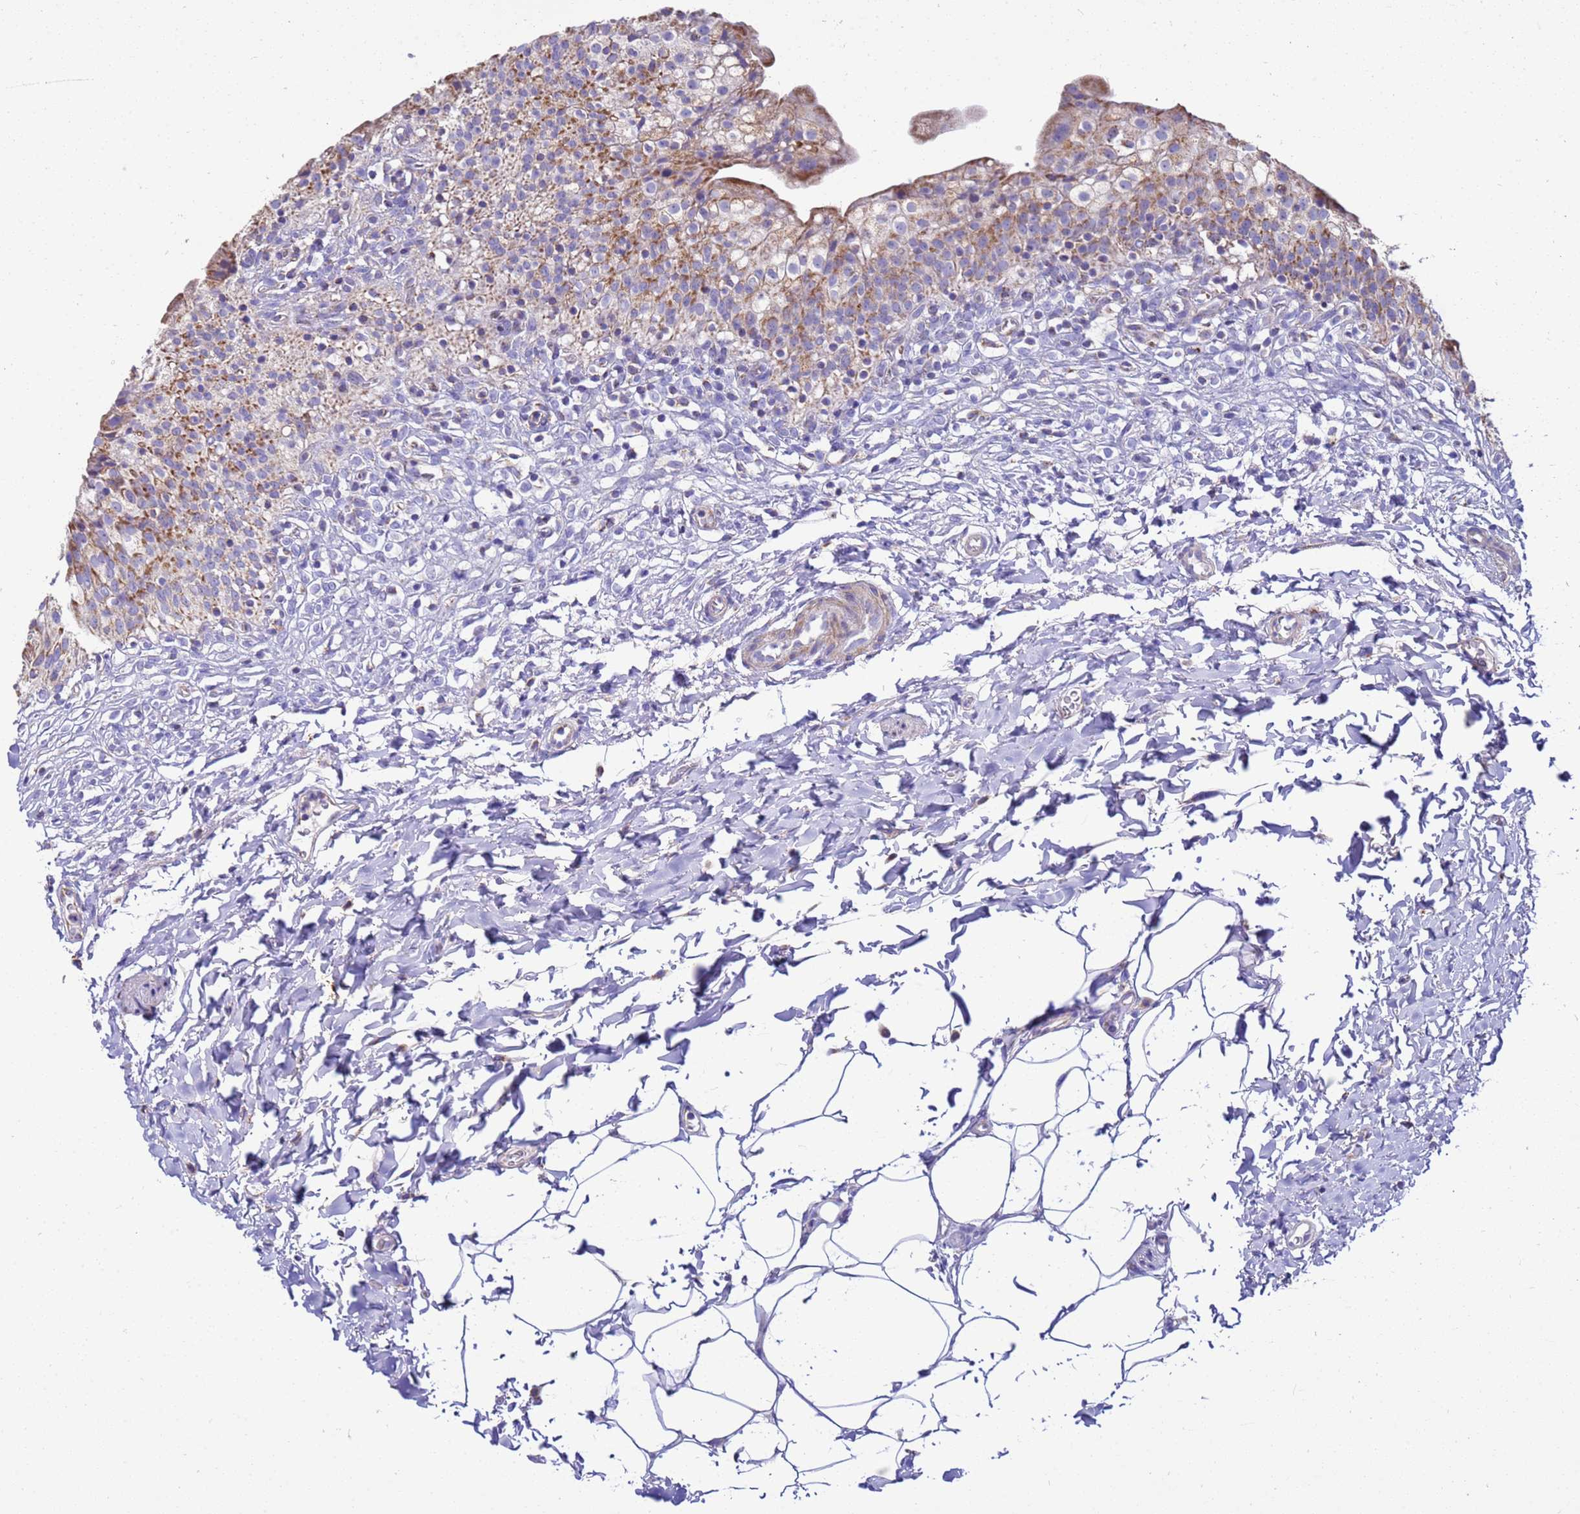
{"staining": {"intensity": "moderate", "quantity": ">75%", "location": "cytoplasmic/membranous"}, "tissue": "urinary bladder", "cell_type": "Urothelial cells", "image_type": "normal", "snomed": [{"axis": "morphology", "description": "Normal tissue, NOS"}, {"axis": "topography", "description": "Urinary bladder"}], "caption": "Moderate cytoplasmic/membranous protein expression is seen in about >75% of urothelial cells in urinary bladder. (DAB (3,3'-diaminobenzidine) IHC with brightfield microscopy, high magnification).", "gene": "RNF165", "patient": {"sex": "male", "age": 55}}